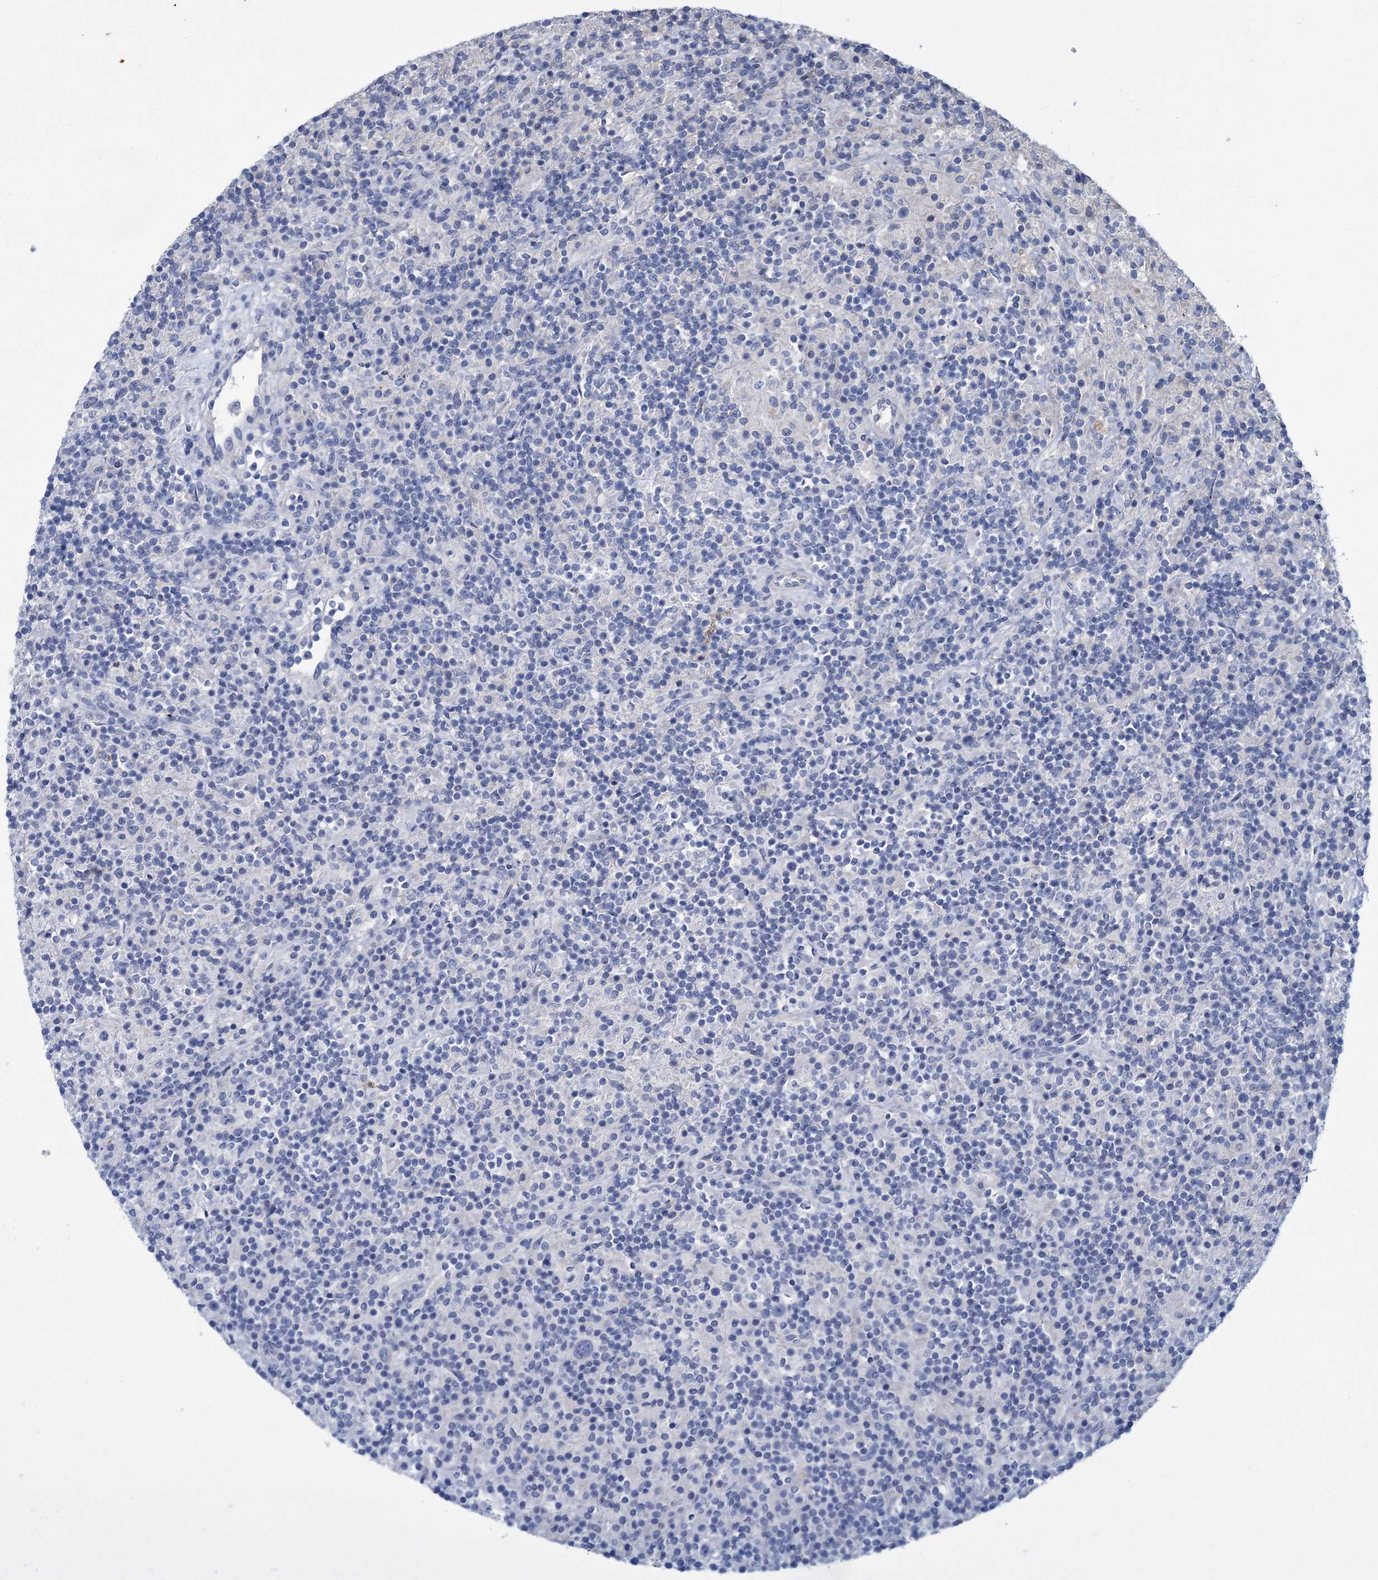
{"staining": {"intensity": "negative", "quantity": "none", "location": "none"}, "tissue": "lymphoma", "cell_type": "Tumor cells", "image_type": "cancer", "snomed": [{"axis": "morphology", "description": "Hodgkin's disease, NOS"}, {"axis": "topography", "description": "Lymph node"}], "caption": "Immunohistochemistry histopathology image of Hodgkin's disease stained for a protein (brown), which reveals no positivity in tumor cells. Brightfield microscopy of immunohistochemistry (IHC) stained with DAB (brown) and hematoxylin (blue), captured at high magnification.", "gene": "HES2", "patient": {"sex": "male", "age": 70}}